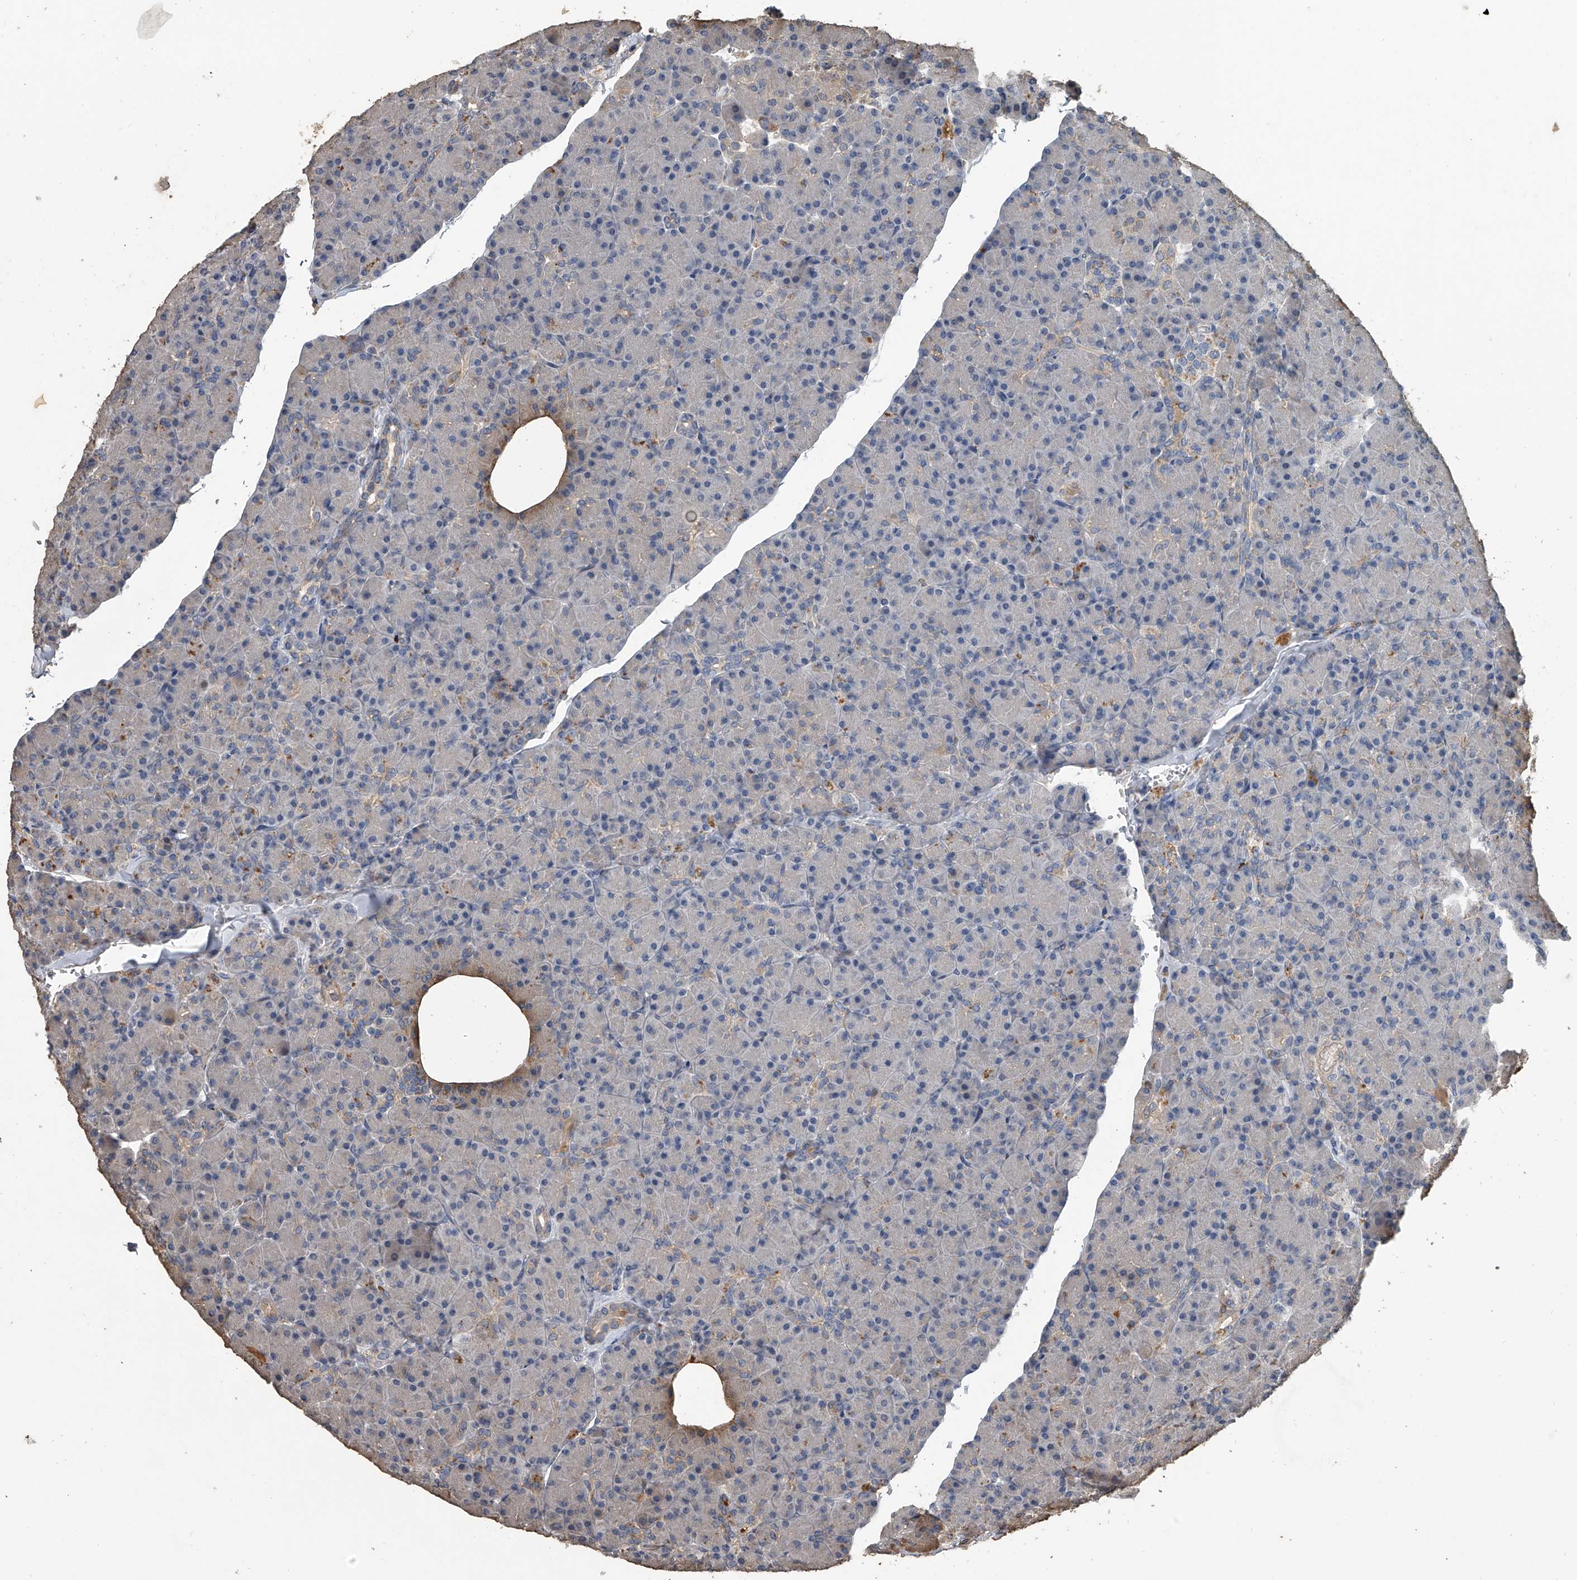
{"staining": {"intensity": "moderate", "quantity": "<25%", "location": "cytoplasmic/membranous"}, "tissue": "pancreas", "cell_type": "Exocrine glandular cells", "image_type": "normal", "snomed": [{"axis": "morphology", "description": "Normal tissue, NOS"}, {"axis": "topography", "description": "Pancreas"}], "caption": "Immunohistochemistry (IHC) image of normal pancreas: pancreas stained using IHC reveals low levels of moderate protein expression localized specifically in the cytoplasmic/membranous of exocrine glandular cells, appearing as a cytoplasmic/membranous brown color.", "gene": "DOCK9", "patient": {"sex": "female", "age": 43}}